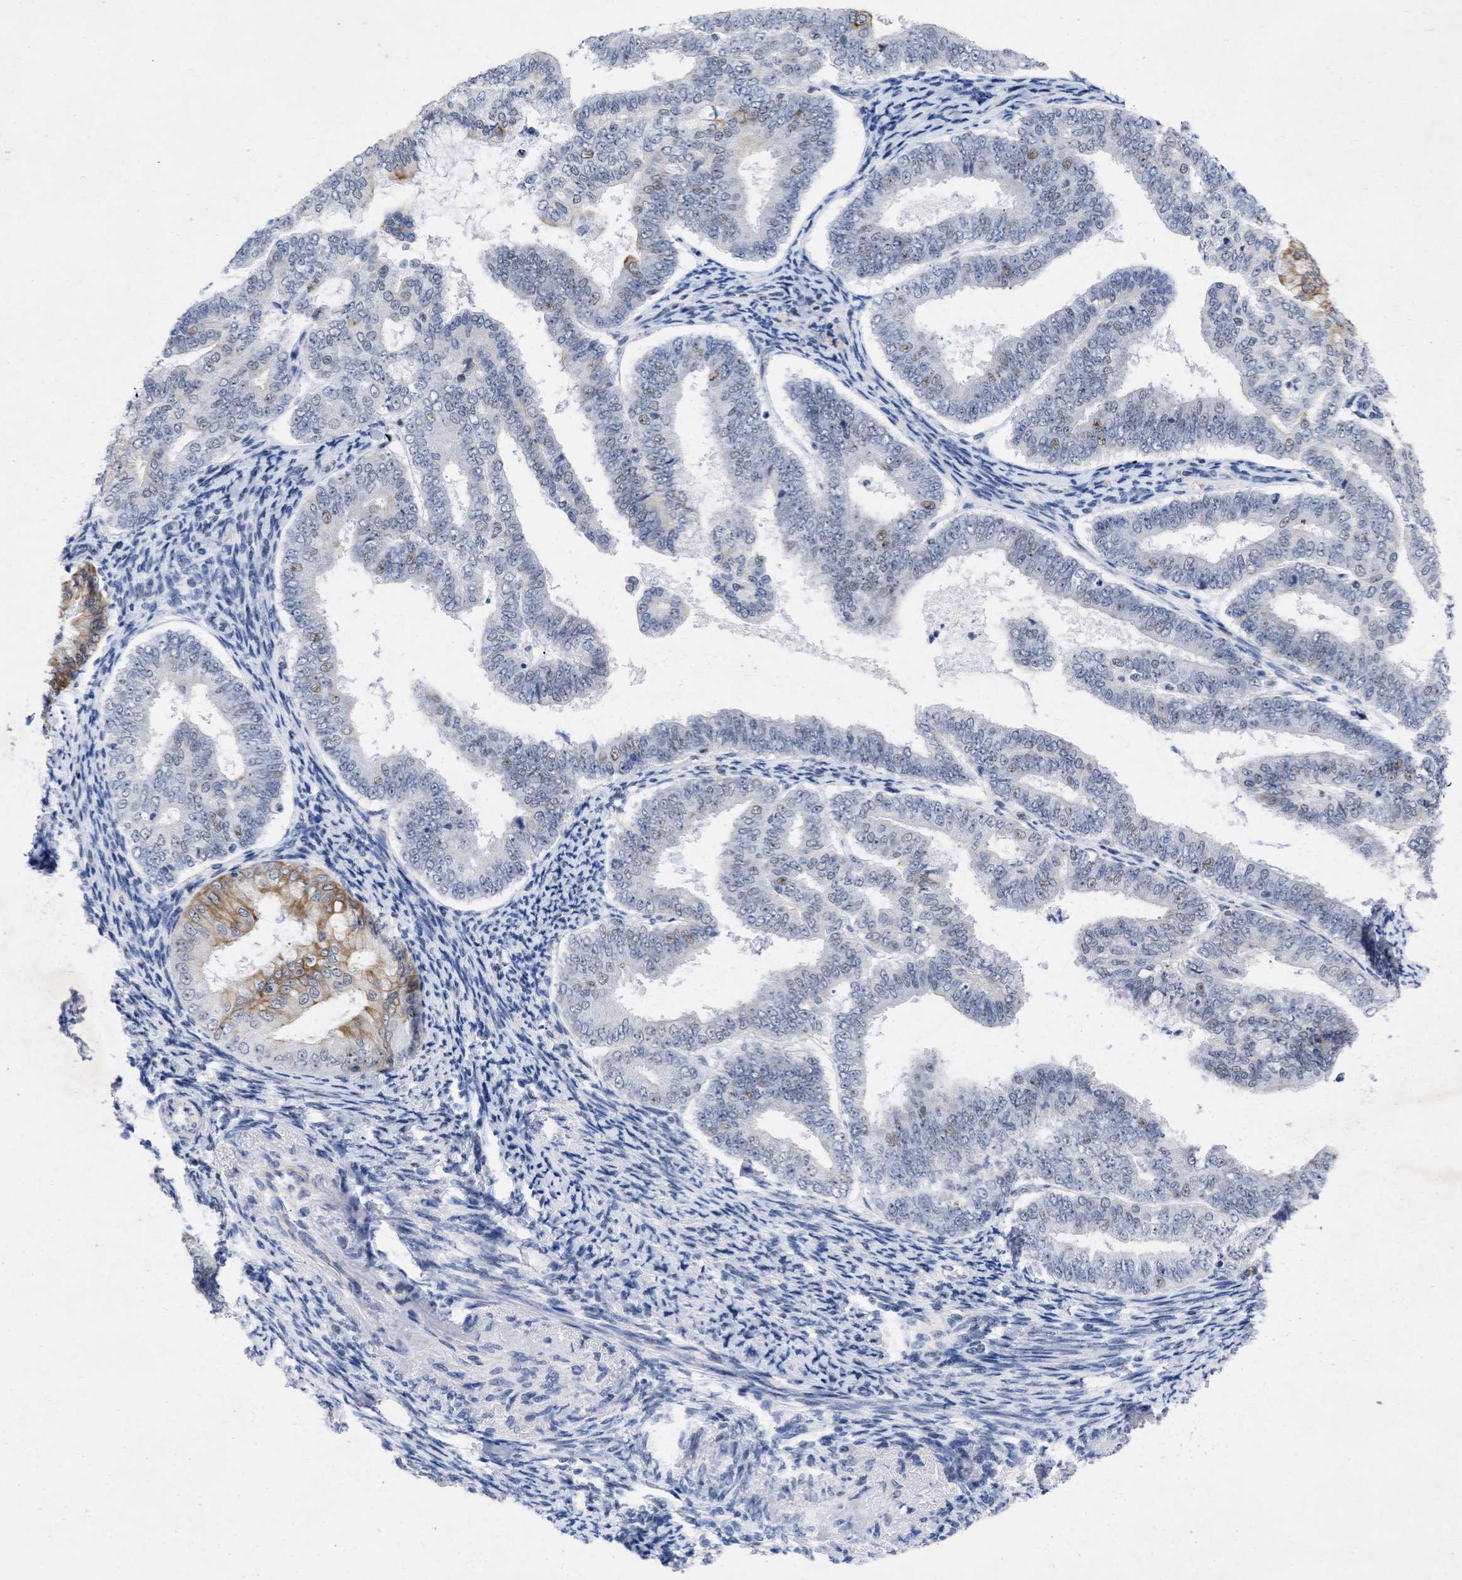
{"staining": {"intensity": "moderate", "quantity": "<25%", "location": "cytoplasmic/membranous,nuclear"}, "tissue": "endometrial cancer", "cell_type": "Tumor cells", "image_type": "cancer", "snomed": [{"axis": "morphology", "description": "Adenocarcinoma, NOS"}, {"axis": "topography", "description": "Endometrium"}], "caption": "Immunohistochemistry (IHC) micrograph of neoplastic tissue: human adenocarcinoma (endometrial) stained using immunohistochemistry (IHC) reveals low levels of moderate protein expression localized specifically in the cytoplasmic/membranous and nuclear of tumor cells, appearing as a cytoplasmic/membranous and nuclear brown color.", "gene": "DDX41", "patient": {"sex": "female", "age": 63}}